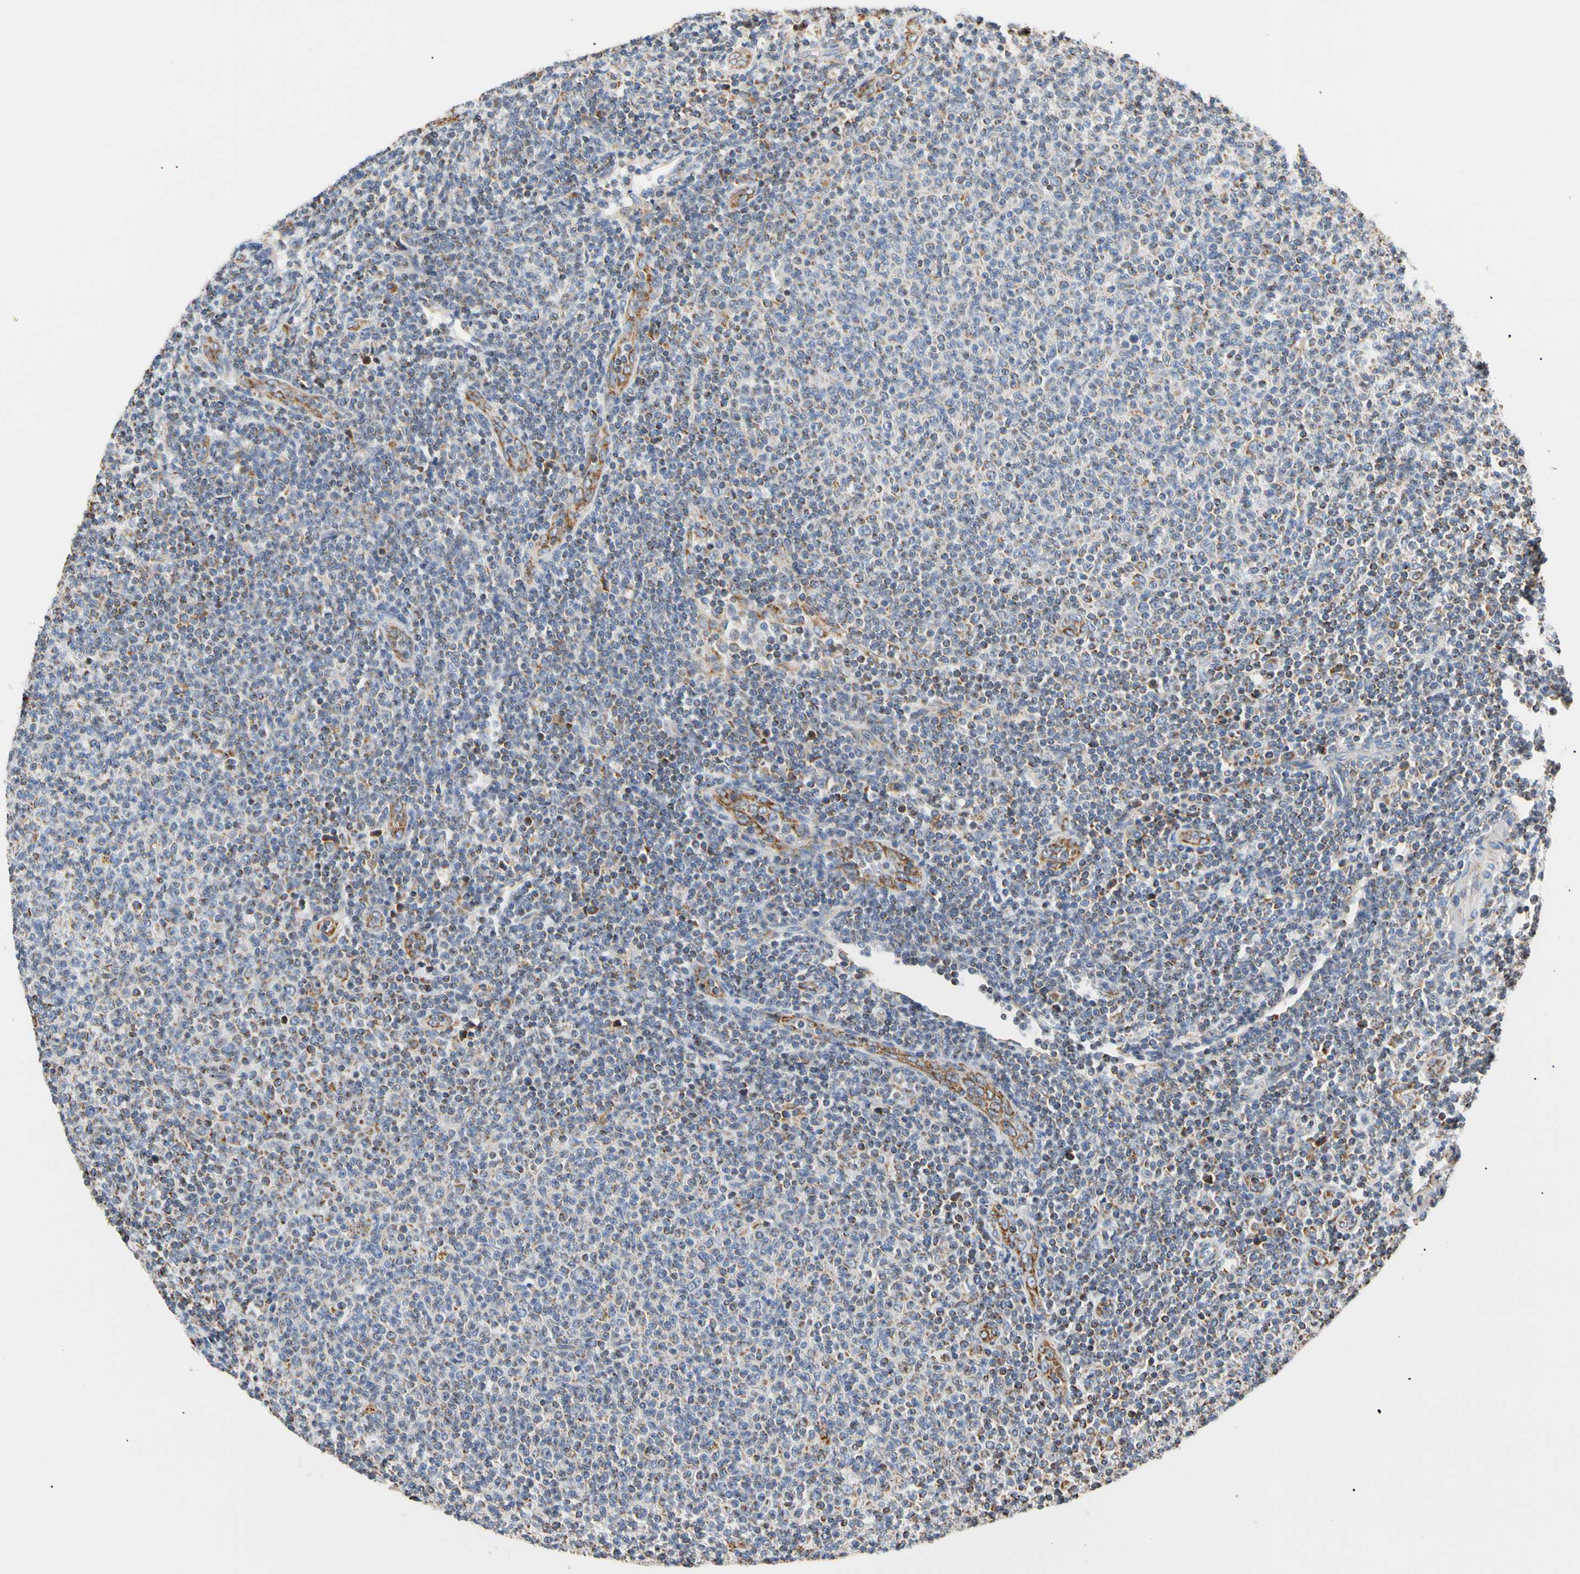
{"staining": {"intensity": "weak", "quantity": "<25%", "location": "cytoplasmic/membranous"}, "tissue": "lymphoma", "cell_type": "Tumor cells", "image_type": "cancer", "snomed": [{"axis": "morphology", "description": "Malignant lymphoma, non-Hodgkin's type, Low grade"}, {"axis": "topography", "description": "Lymph node"}], "caption": "Lymphoma was stained to show a protein in brown. There is no significant positivity in tumor cells.", "gene": "PLGRKT", "patient": {"sex": "male", "age": 66}}